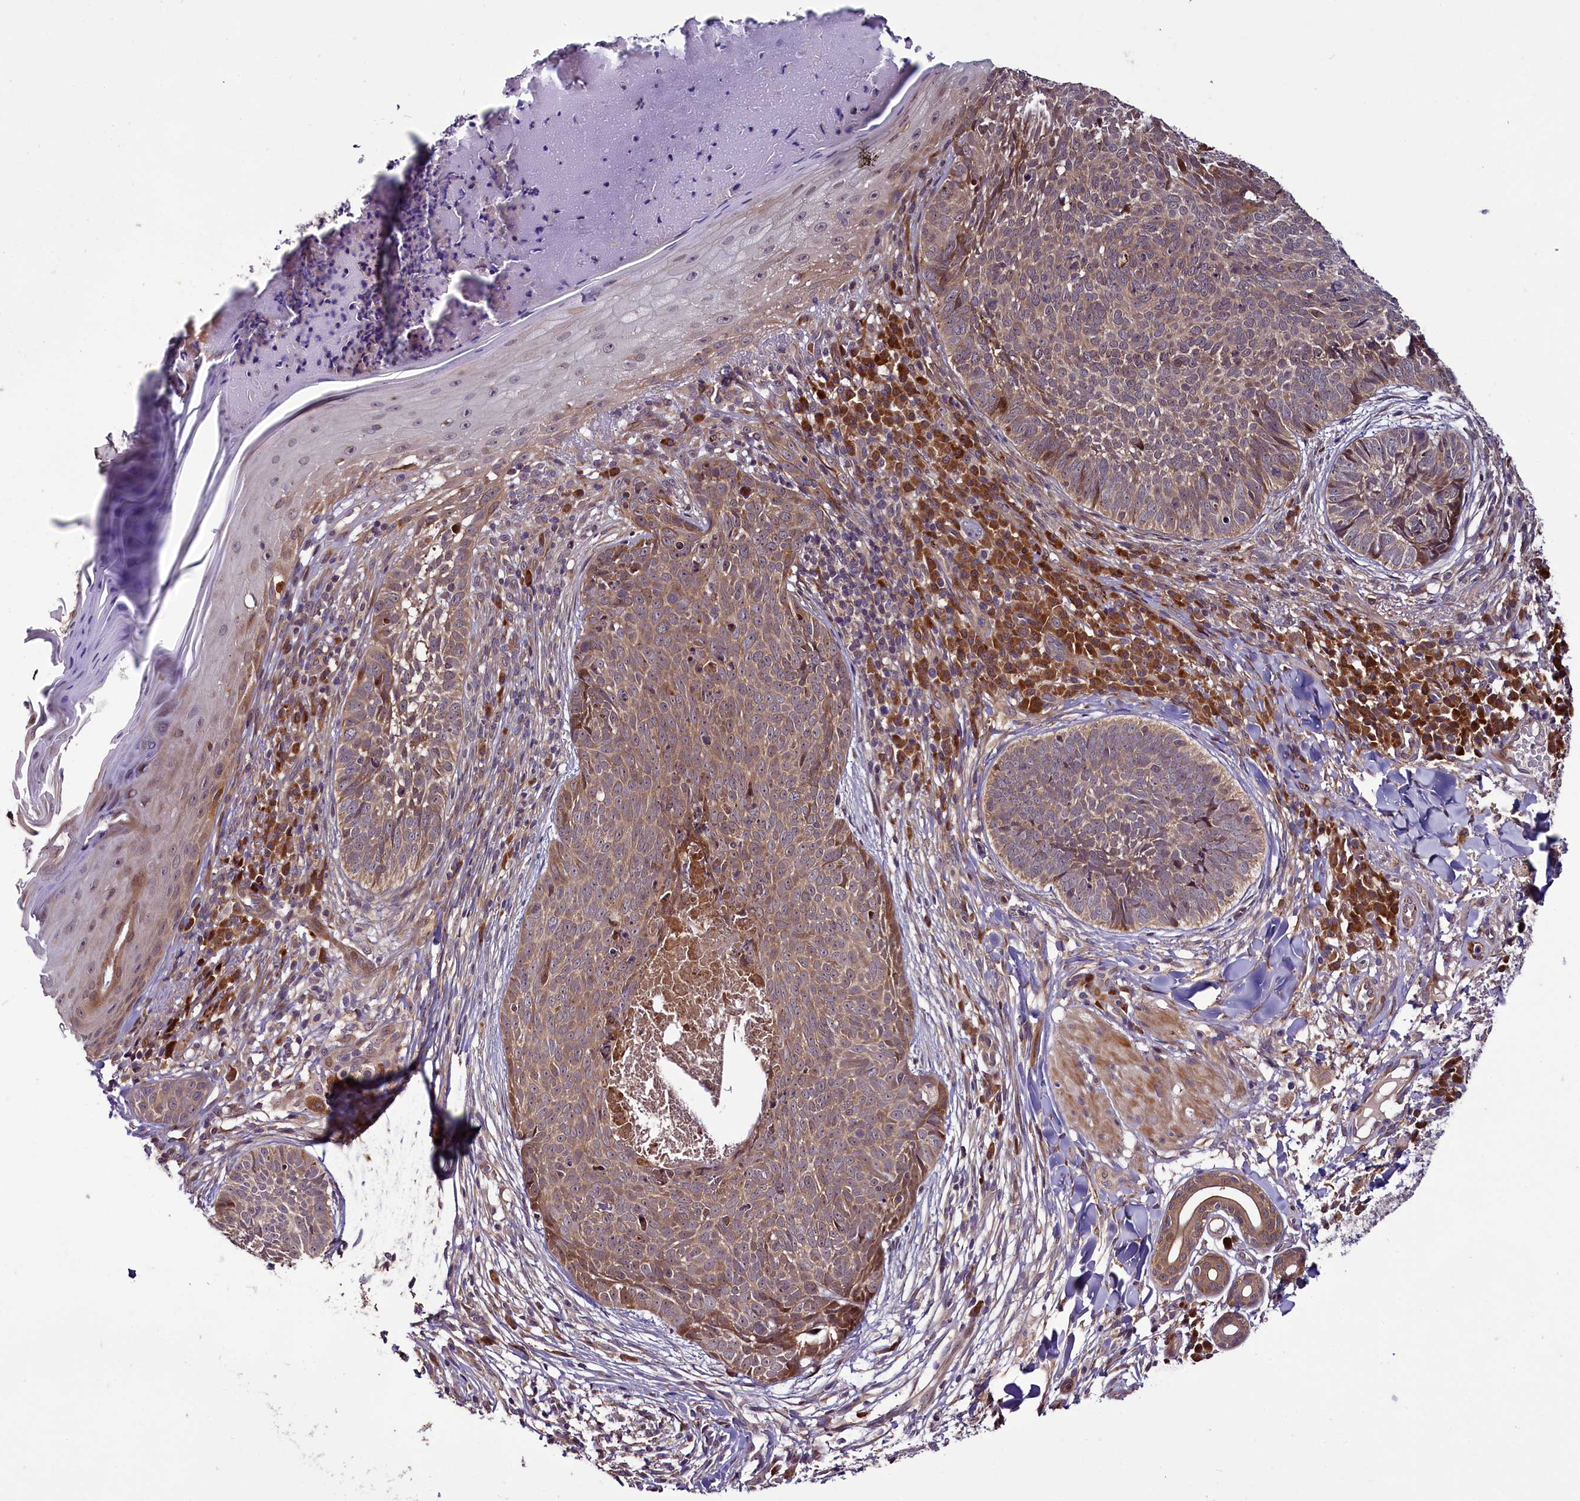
{"staining": {"intensity": "weak", "quantity": ">75%", "location": "cytoplasmic/membranous"}, "tissue": "skin cancer", "cell_type": "Tumor cells", "image_type": "cancer", "snomed": [{"axis": "morphology", "description": "Basal cell carcinoma"}, {"axis": "topography", "description": "Skin"}], "caption": "This image exhibits skin basal cell carcinoma stained with IHC to label a protein in brown. The cytoplasmic/membranous of tumor cells show weak positivity for the protein. Nuclei are counter-stained blue.", "gene": "RPUSD2", "patient": {"sex": "female", "age": 61}}